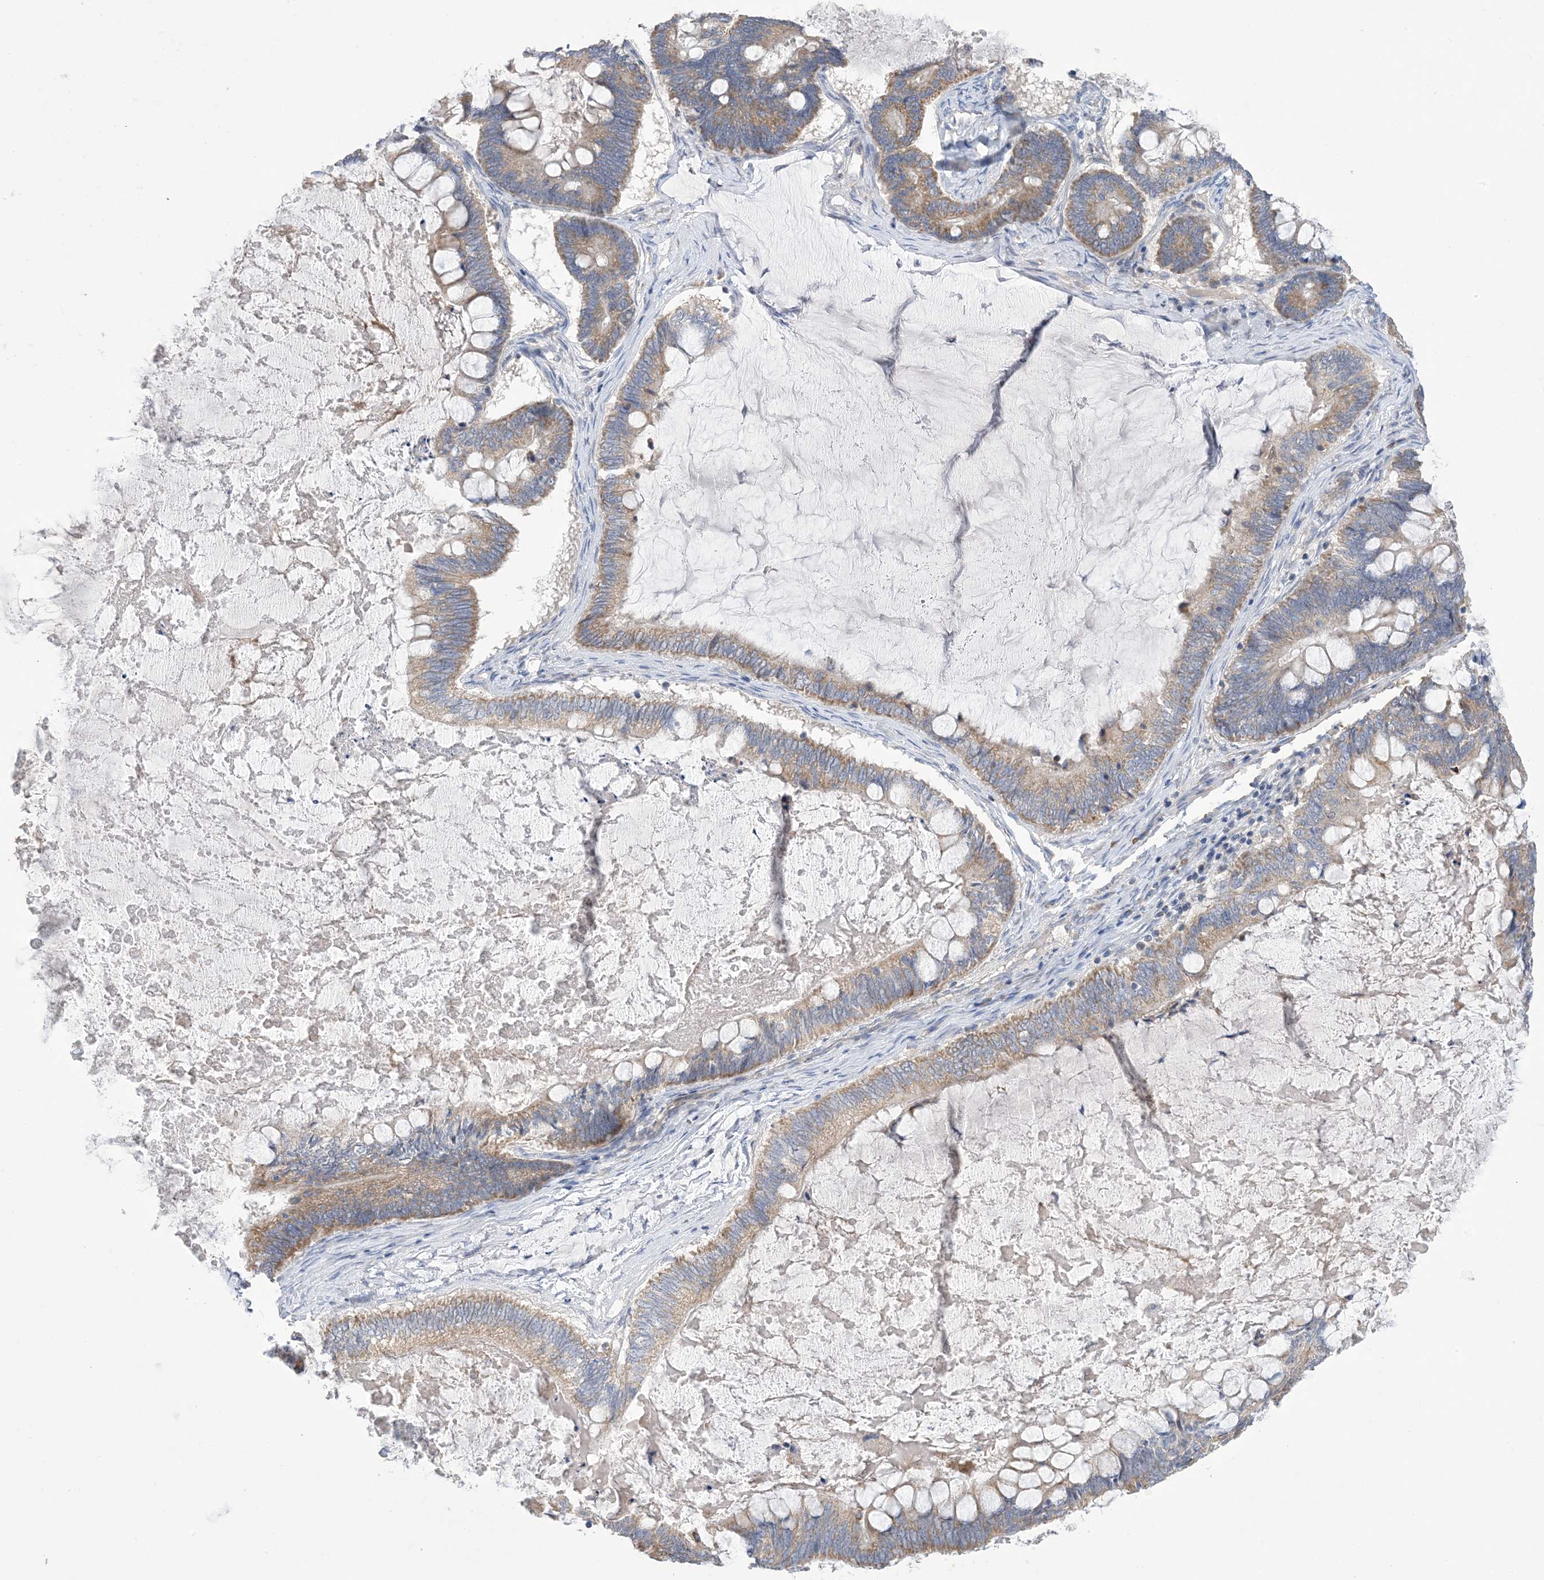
{"staining": {"intensity": "weak", "quantity": "25%-75%", "location": "cytoplasmic/membranous"}, "tissue": "ovarian cancer", "cell_type": "Tumor cells", "image_type": "cancer", "snomed": [{"axis": "morphology", "description": "Cystadenocarcinoma, mucinous, NOS"}, {"axis": "topography", "description": "Ovary"}], "caption": "Tumor cells demonstrate weak cytoplasmic/membranous staining in approximately 25%-75% of cells in mucinous cystadenocarcinoma (ovarian). (DAB (3,3'-diaminobenzidine) IHC with brightfield microscopy, high magnification).", "gene": "CLEC16A", "patient": {"sex": "female", "age": 61}}